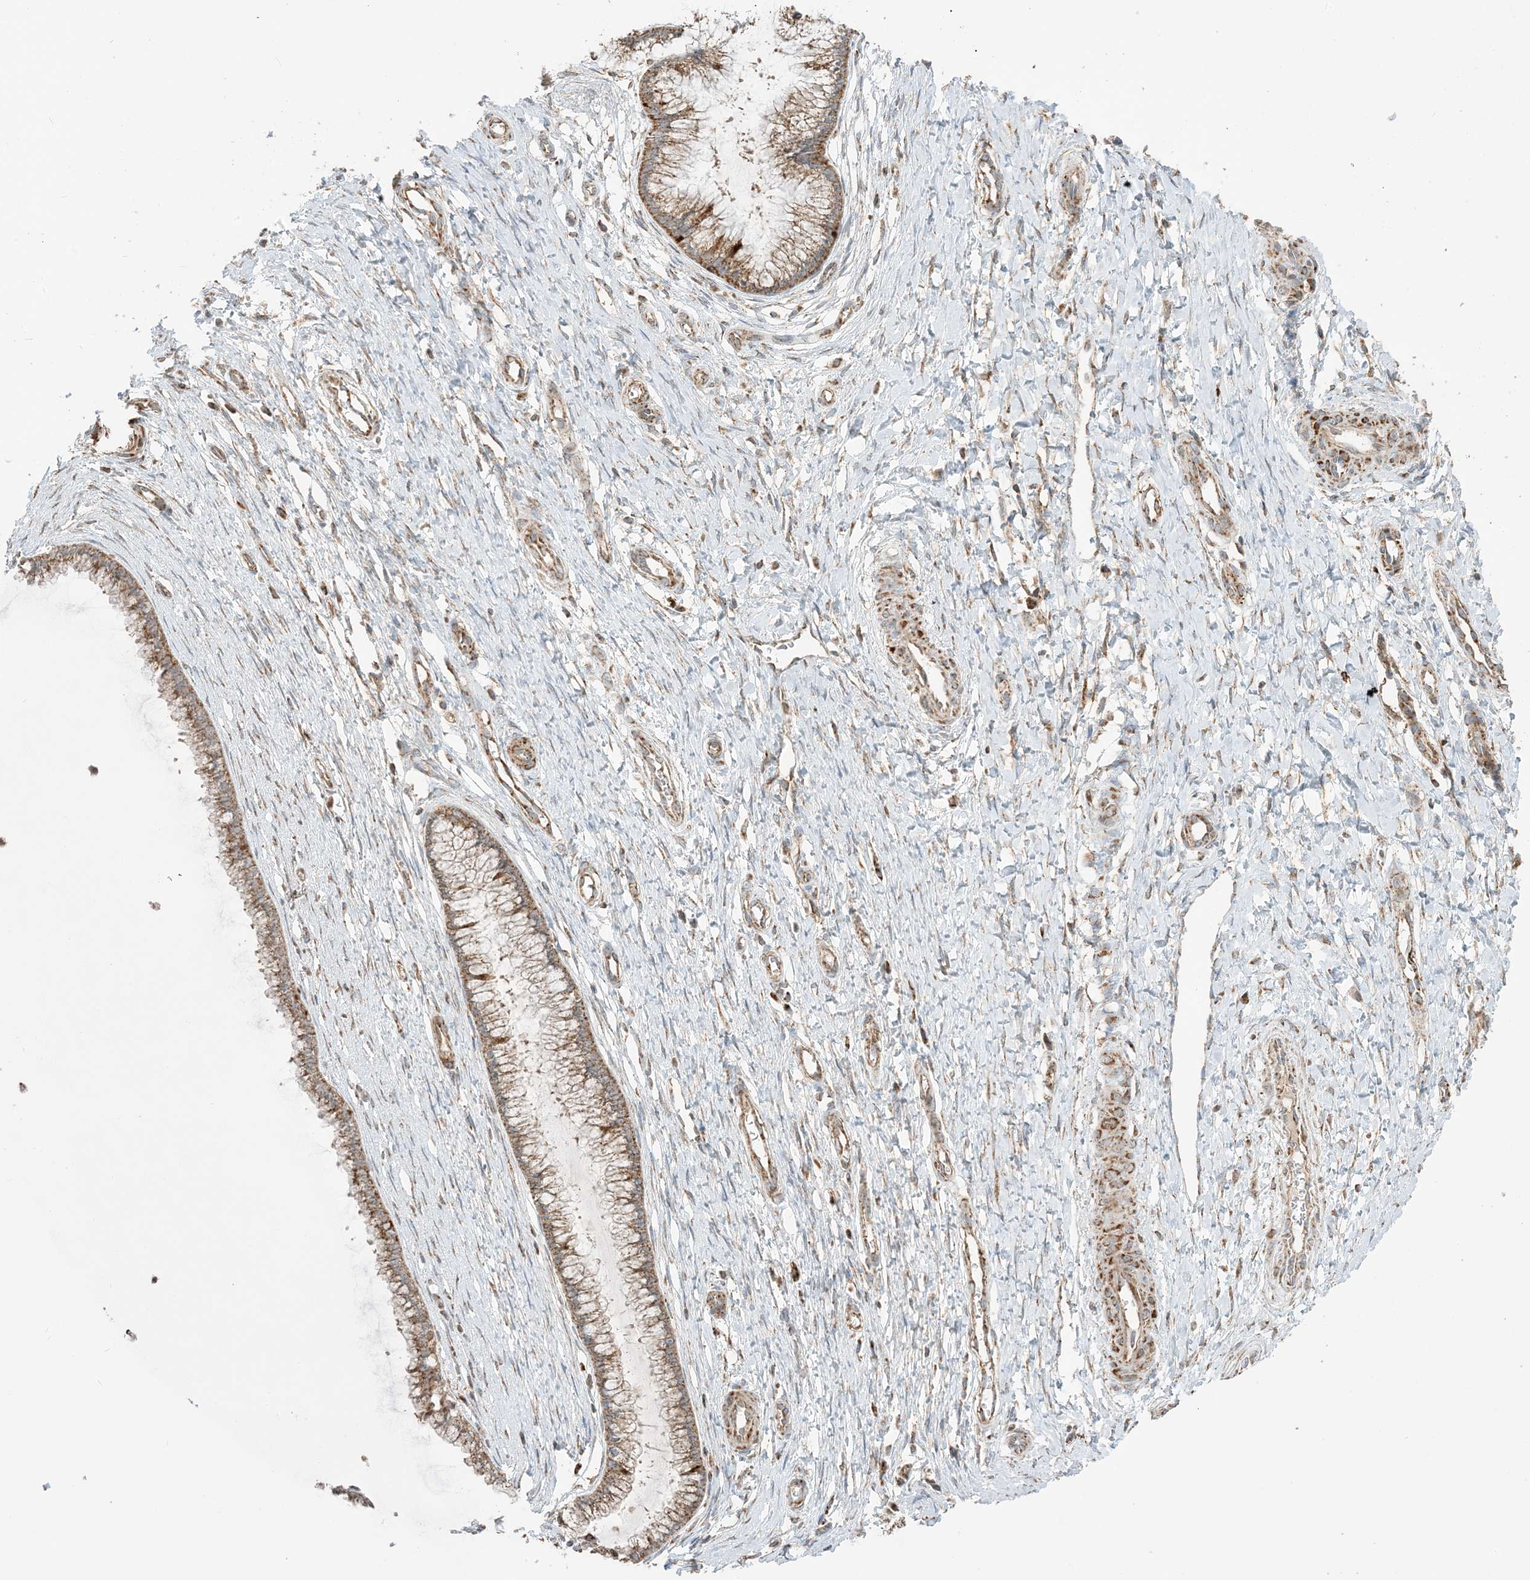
{"staining": {"intensity": "moderate", "quantity": ">75%", "location": "cytoplasmic/membranous"}, "tissue": "cervix", "cell_type": "Glandular cells", "image_type": "normal", "snomed": [{"axis": "morphology", "description": "Normal tissue, NOS"}, {"axis": "topography", "description": "Cervix"}], "caption": "Protein expression analysis of unremarkable human cervix reveals moderate cytoplasmic/membranous expression in about >75% of glandular cells. (DAB (3,3'-diaminobenzidine) IHC, brown staining for protein, blue staining for nuclei).", "gene": "N4BP3", "patient": {"sex": "female", "age": 55}}